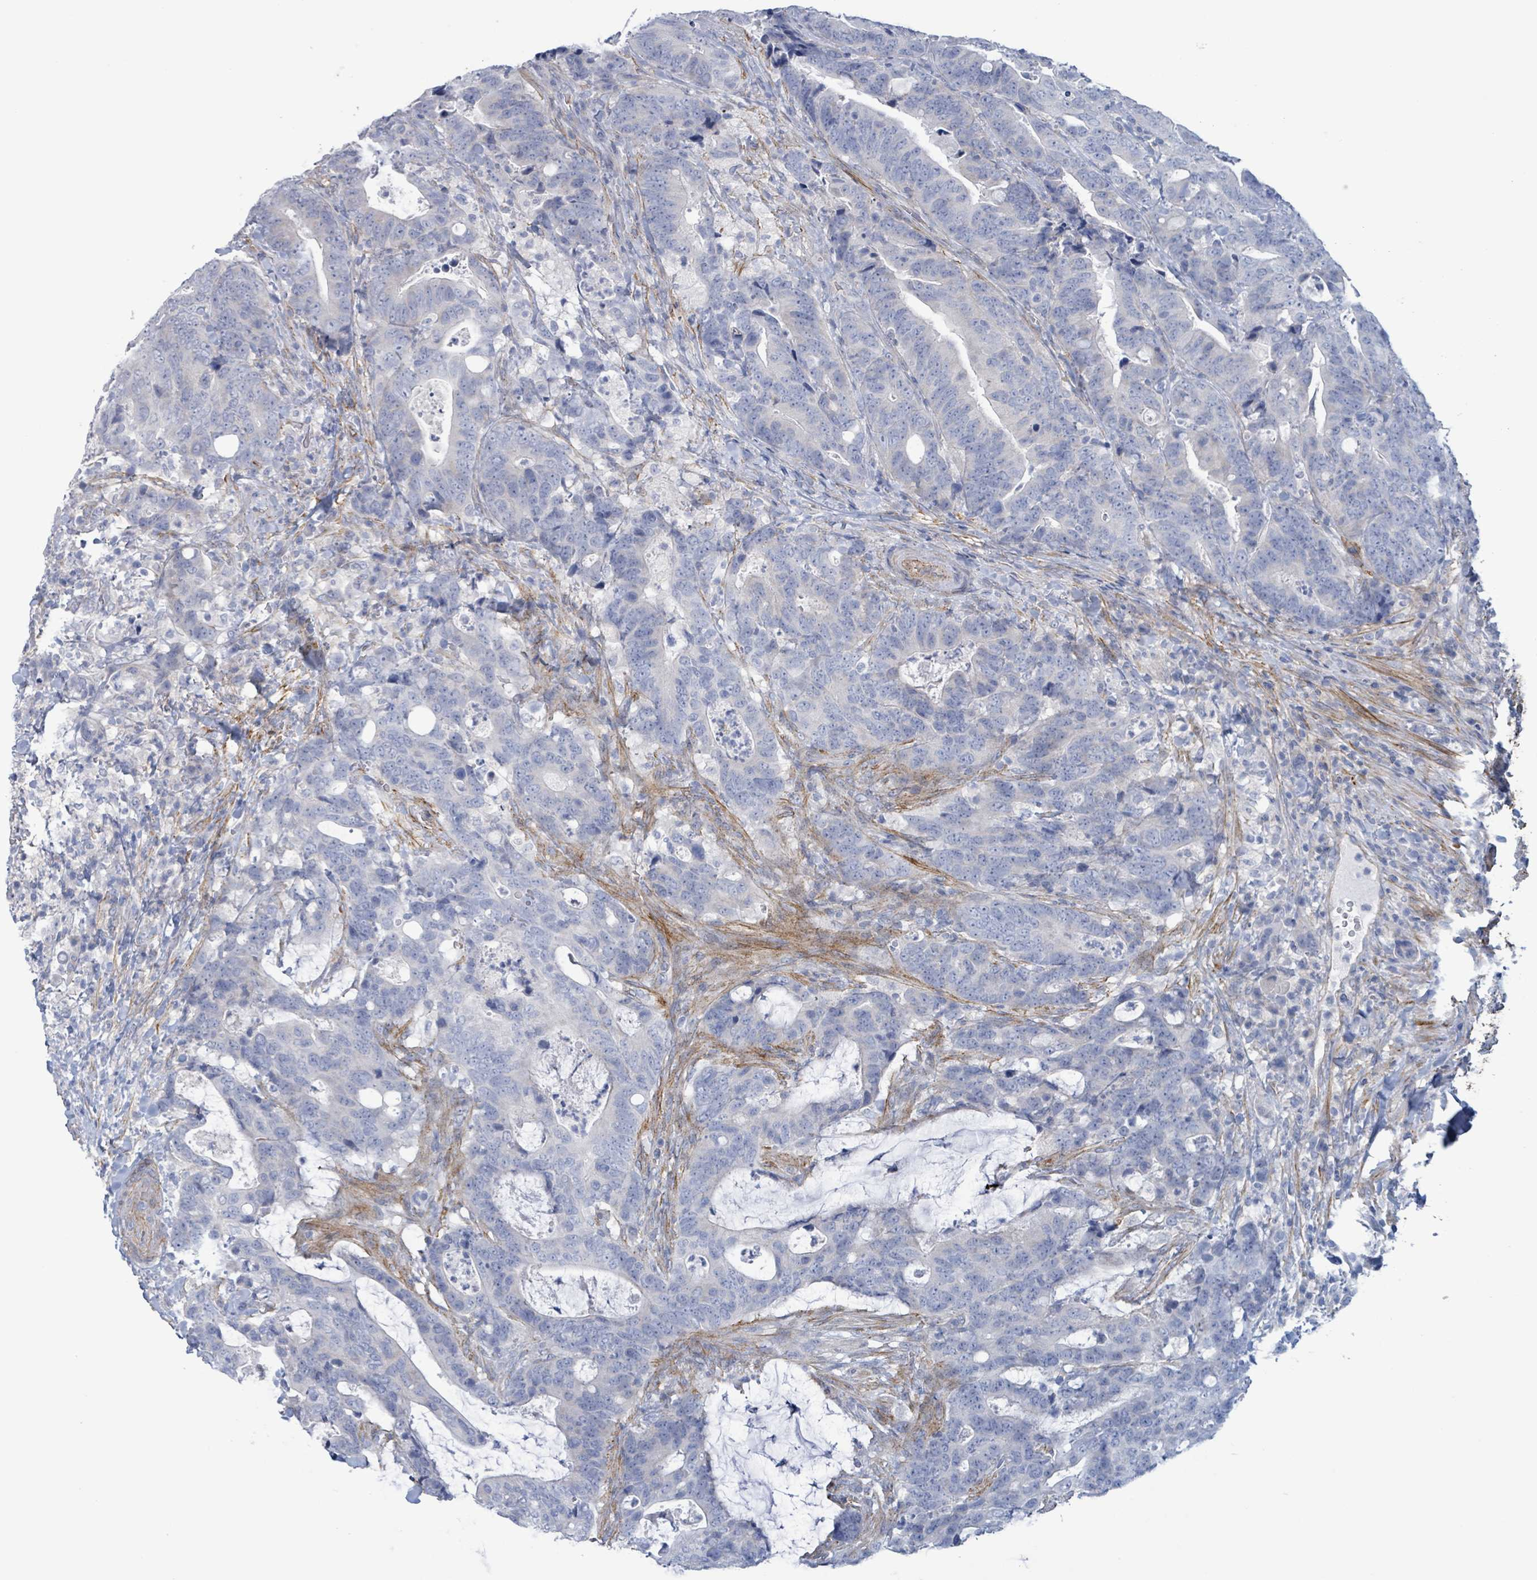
{"staining": {"intensity": "negative", "quantity": "none", "location": "none"}, "tissue": "colorectal cancer", "cell_type": "Tumor cells", "image_type": "cancer", "snomed": [{"axis": "morphology", "description": "Adenocarcinoma, NOS"}, {"axis": "topography", "description": "Colon"}], "caption": "Immunohistochemistry (IHC) photomicrograph of adenocarcinoma (colorectal) stained for a protein (brown), which shows no positivity in tumor cells.", "gene": "PKLR", "patient": {"sex": "female", "age": 82}}